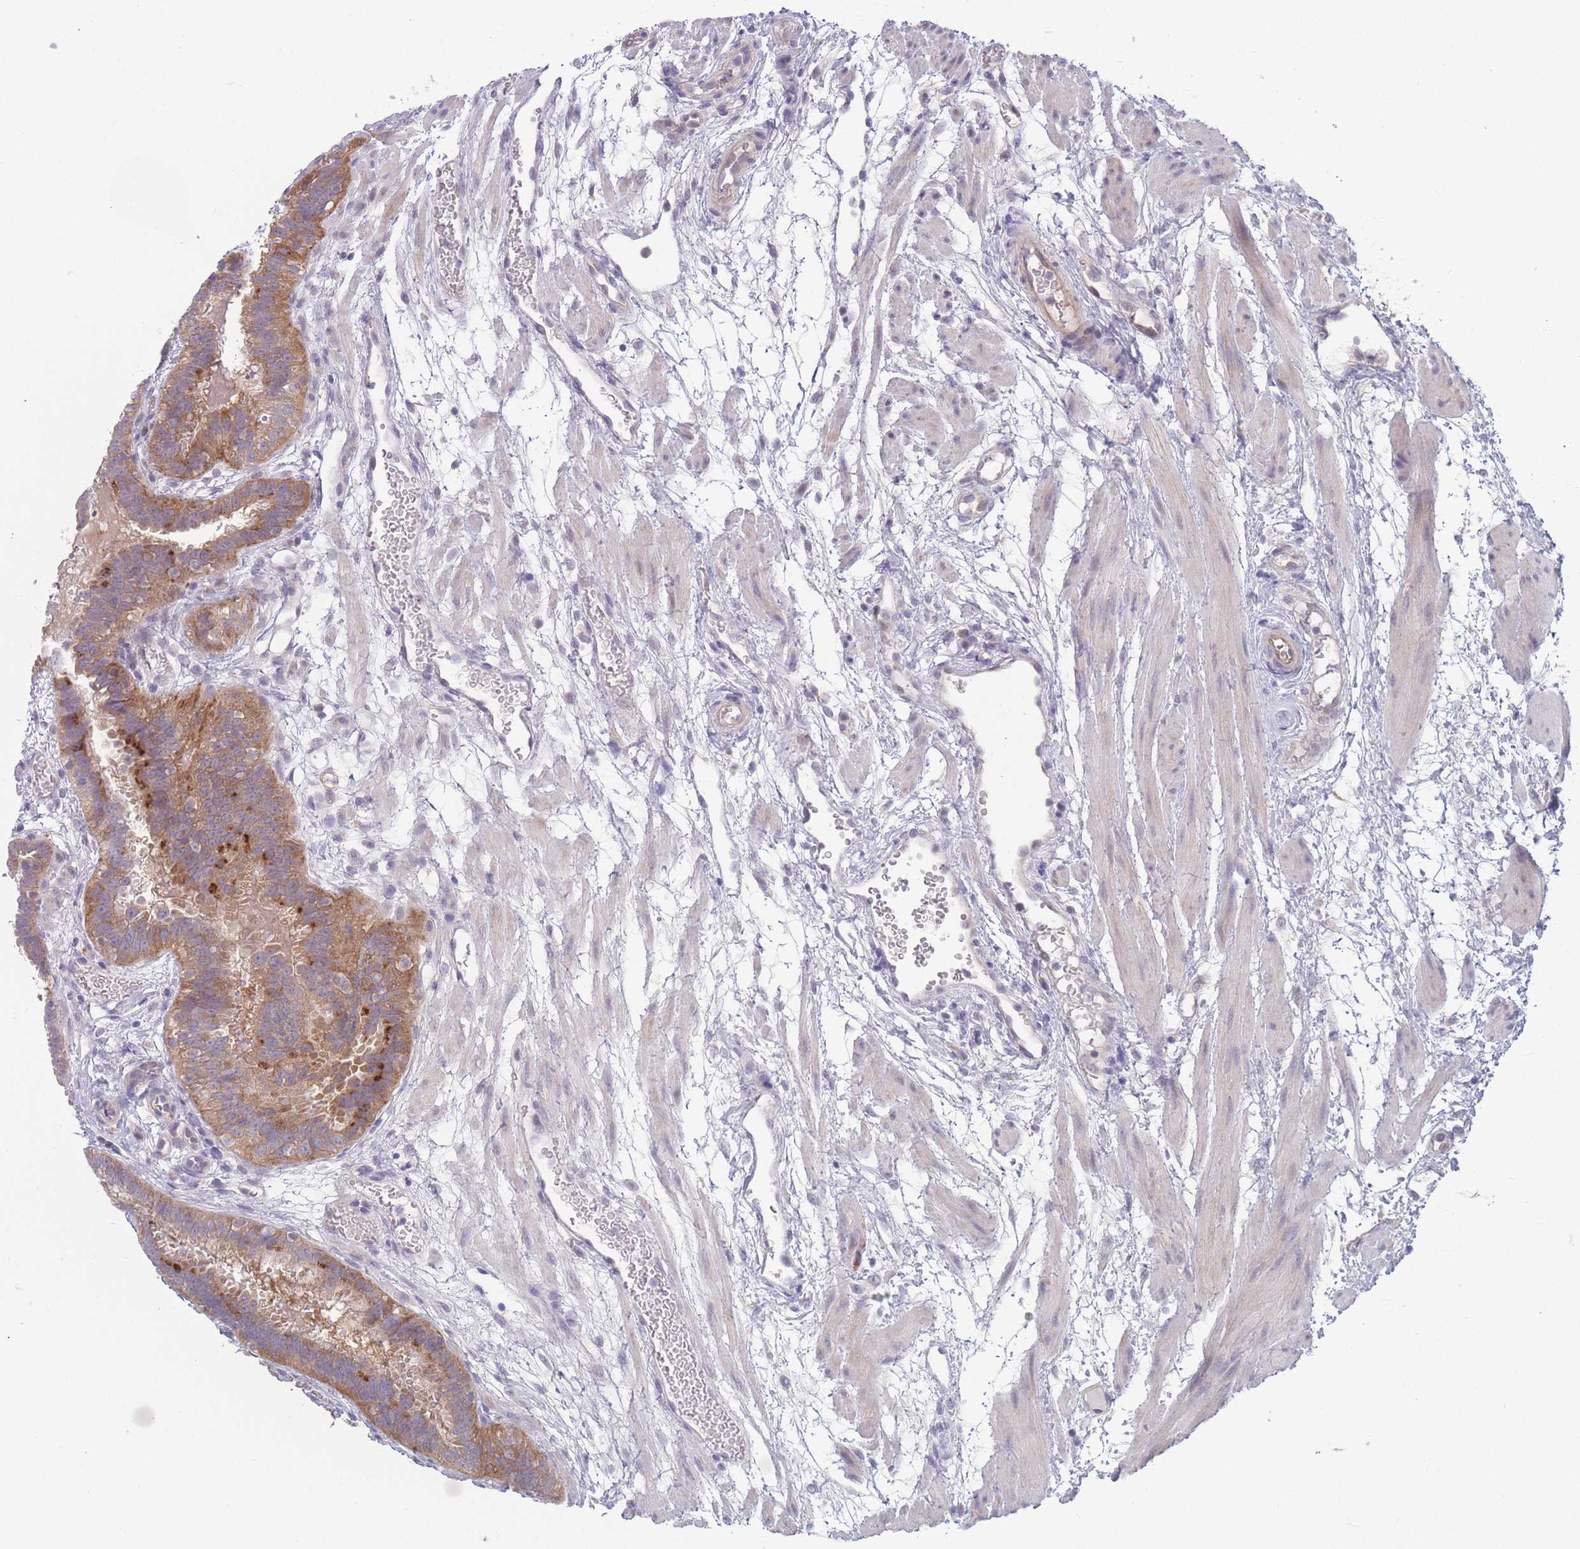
{"staining": {"intensity": "moderate", "quantity": ">75%", "location": "cytoplasmic/membranous"}, "tissue": "fallopian tube", "cell_type": "Glandular cells", "image_type": "normal", "snomed": [{"axis": "morphology", "description": "Normal tissue, NOS"}, {"axis": "topography", "description": "Fallopian tube"}], "caption": "Brown immunohistochemical staining in benign fallopian tube demonstrates moderate cytoplasmic/membranous expression in about >75% of glandular cells.", "gene": "CCT6A", "patient": {"sex": "female", "age": 37}}